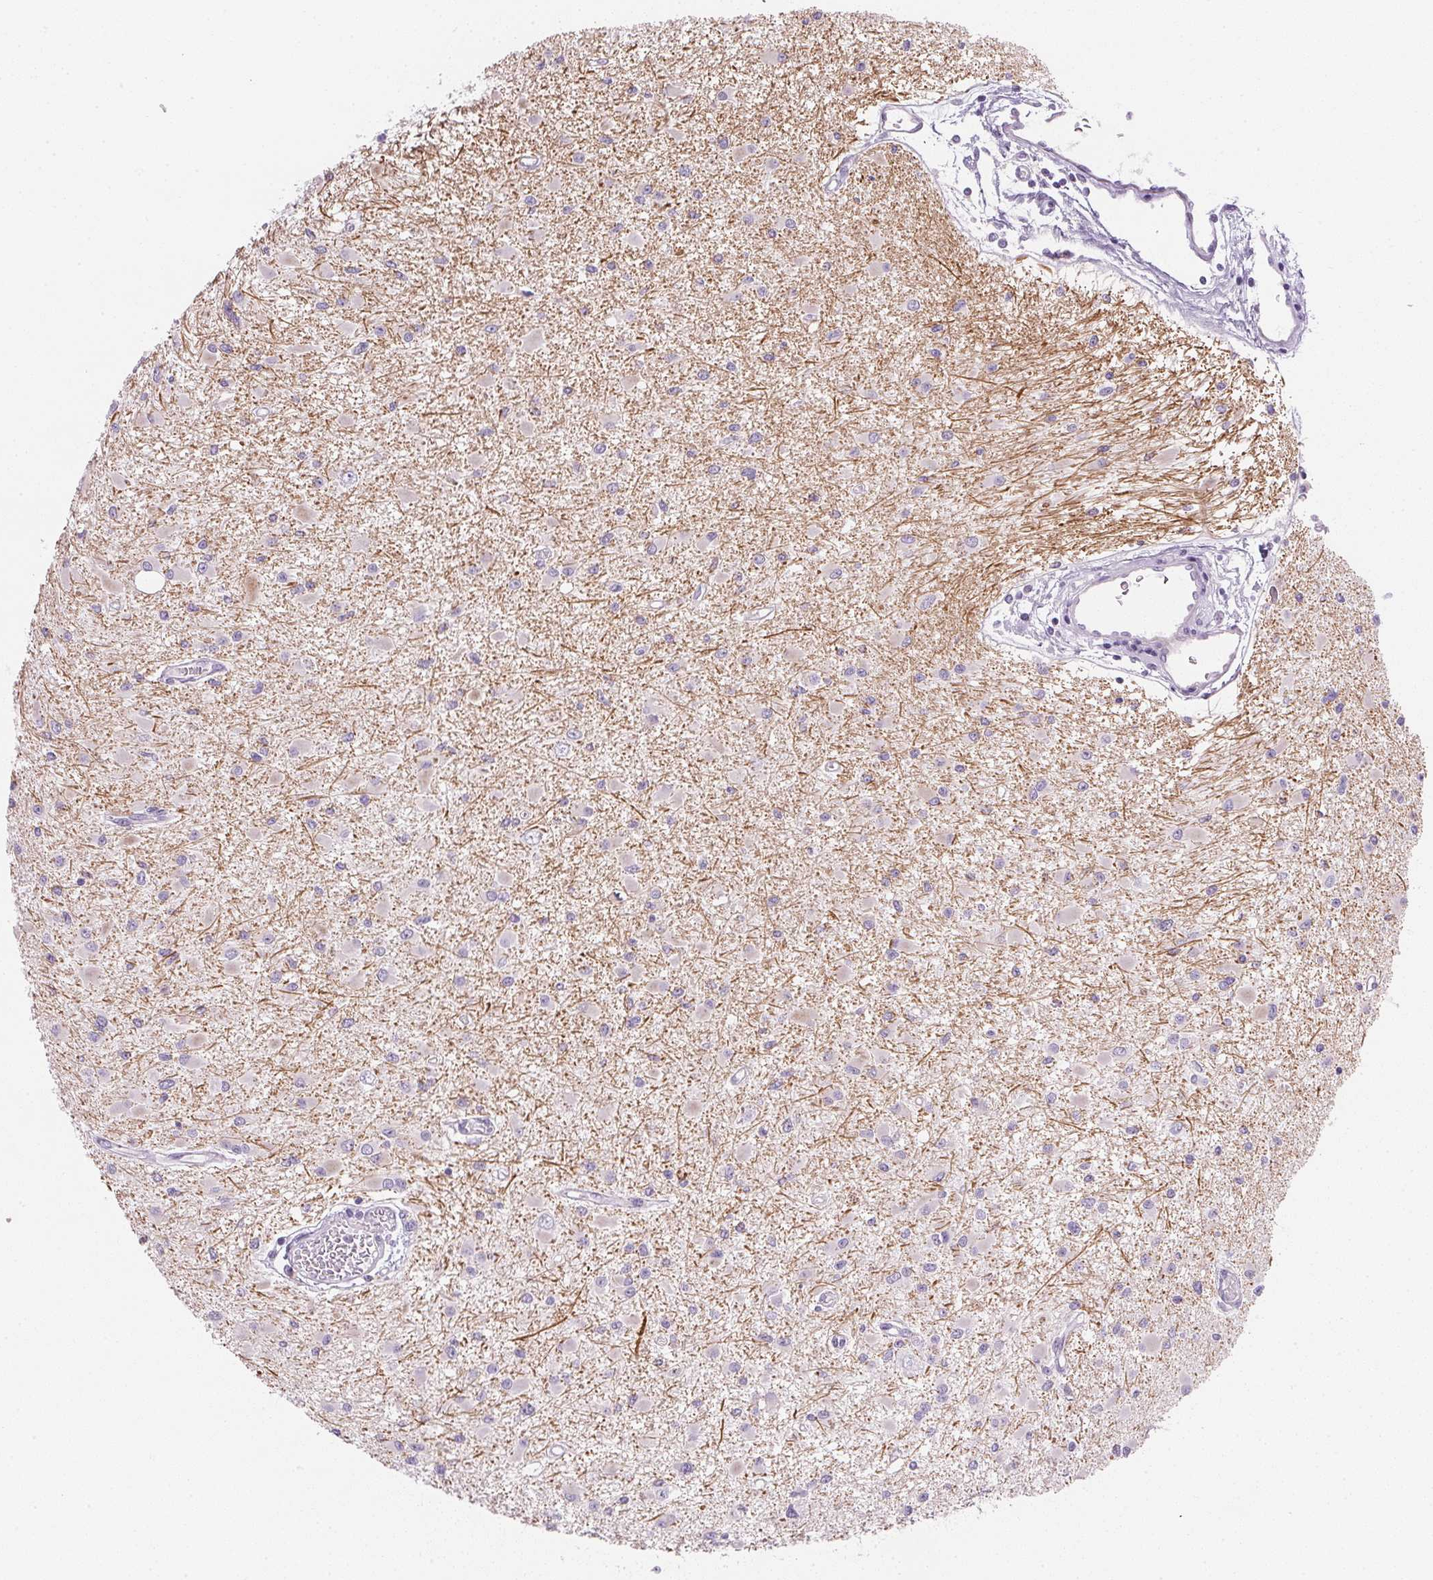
{"staining": {"intensity": "negative", "quantity": "none", "location": "none"}, "tissue": "glioma", "cell_type": "Tumor cells", "image_type": "cancer", "snomed": [{"axis": "morphology", "description": "Glioma, malignant, High grade"}, {"axis": "topography", "description": "Brain"}], "caption": "Immunohistochemical staining of human malignant glioma (high-grade) shows no significant expression in tumor cells.", "gene": "KCNE2", "patient": {"sex": "male", "age": 54}}